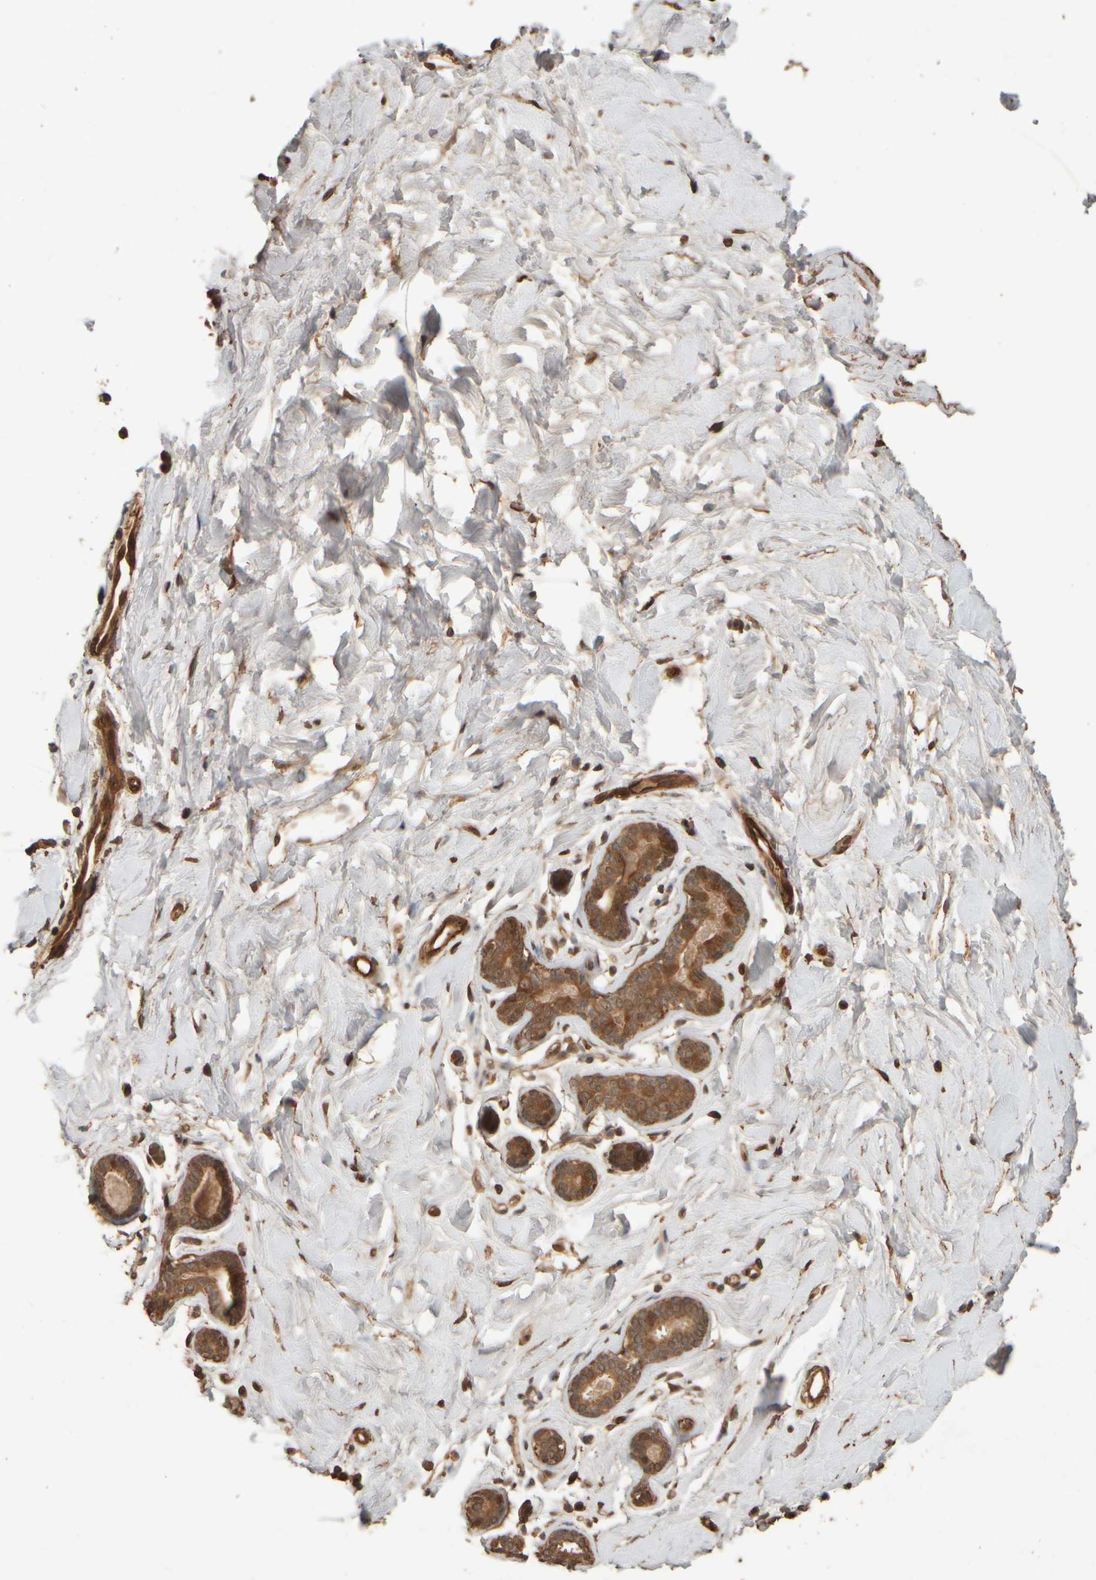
{"staining": {"intensity": "moderate", "quantity": ">75%", "location": "cytoplasmic/membranous"}, "tissue": "breast", "cell_type": "Adipocytes", "image_type": "normal", "snomed": [{"axis": "morphology", "description": "Normal tissue, NOS"}, {"axis": "topography", "description": "Breast"}], "caption": "A histopathology image of breast stained for a protein reveals moderate cytoplasmic/membranous brown staining in adipocytes.", "gene": "SPHK1", "patient": {"sex": "female", "age": 23}}